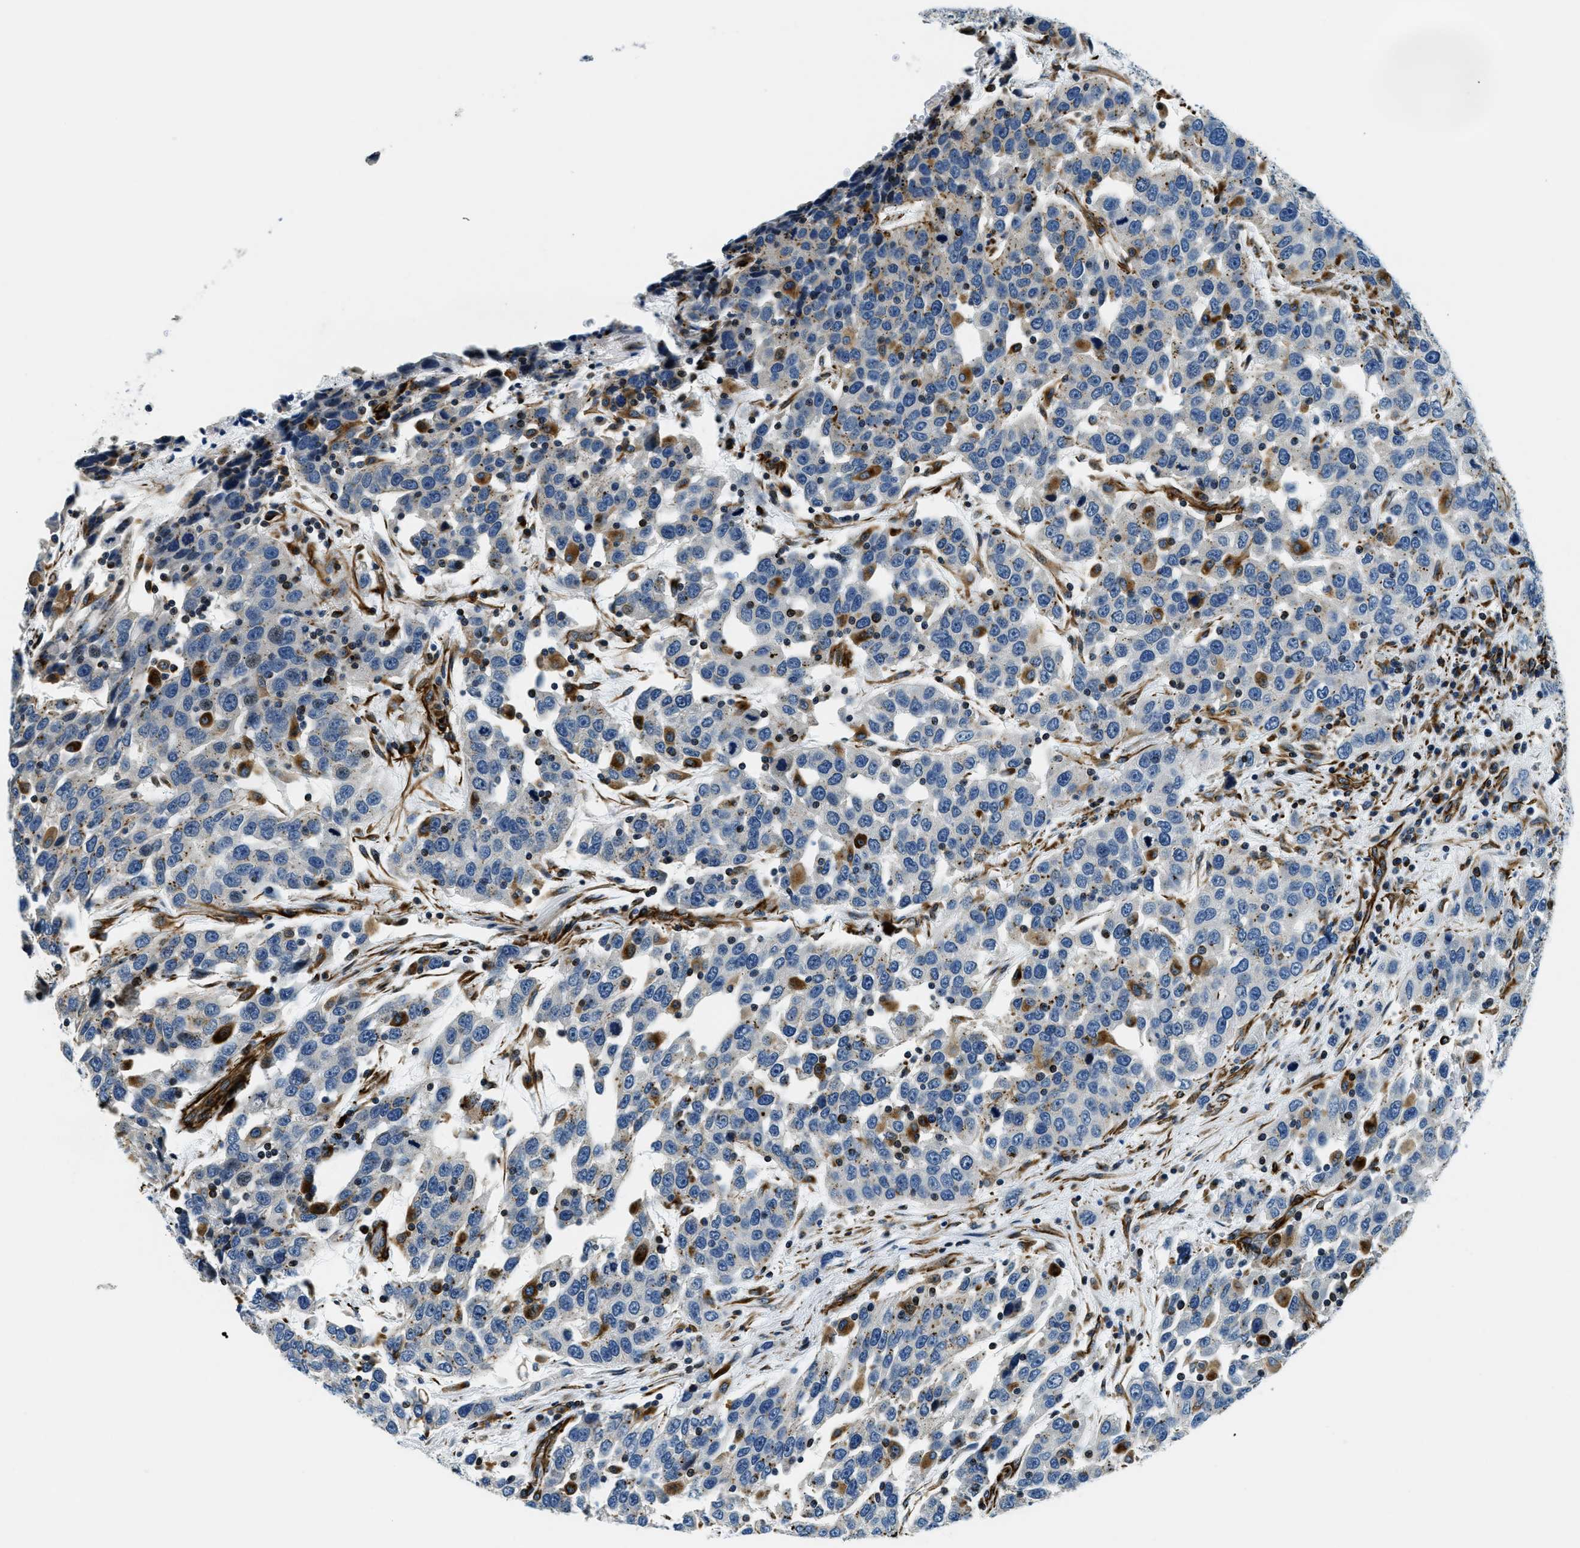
{"staining": {"intensity": "moderate", "quantity": "<25%", "location": "cytoplasmic/membranous"}, "tissue": "urothelial cancer", "cell_type": "Tumor cells", "image_type": "cancer", "snomed": [{"axis": "morphology", "description": "Urothelial carcinoma, High grade"}, {"axis": "topography", "description": "Urinary bladder"}], "caption": "Approximately <25% of tumor cells in urothelial cancer demonstrate moderate cytoplasmic/membranous protein expression as visualized by brown immunohistochemical staining.", "gene": "GNS", "patient": {"sex": "female", "age": 80}}